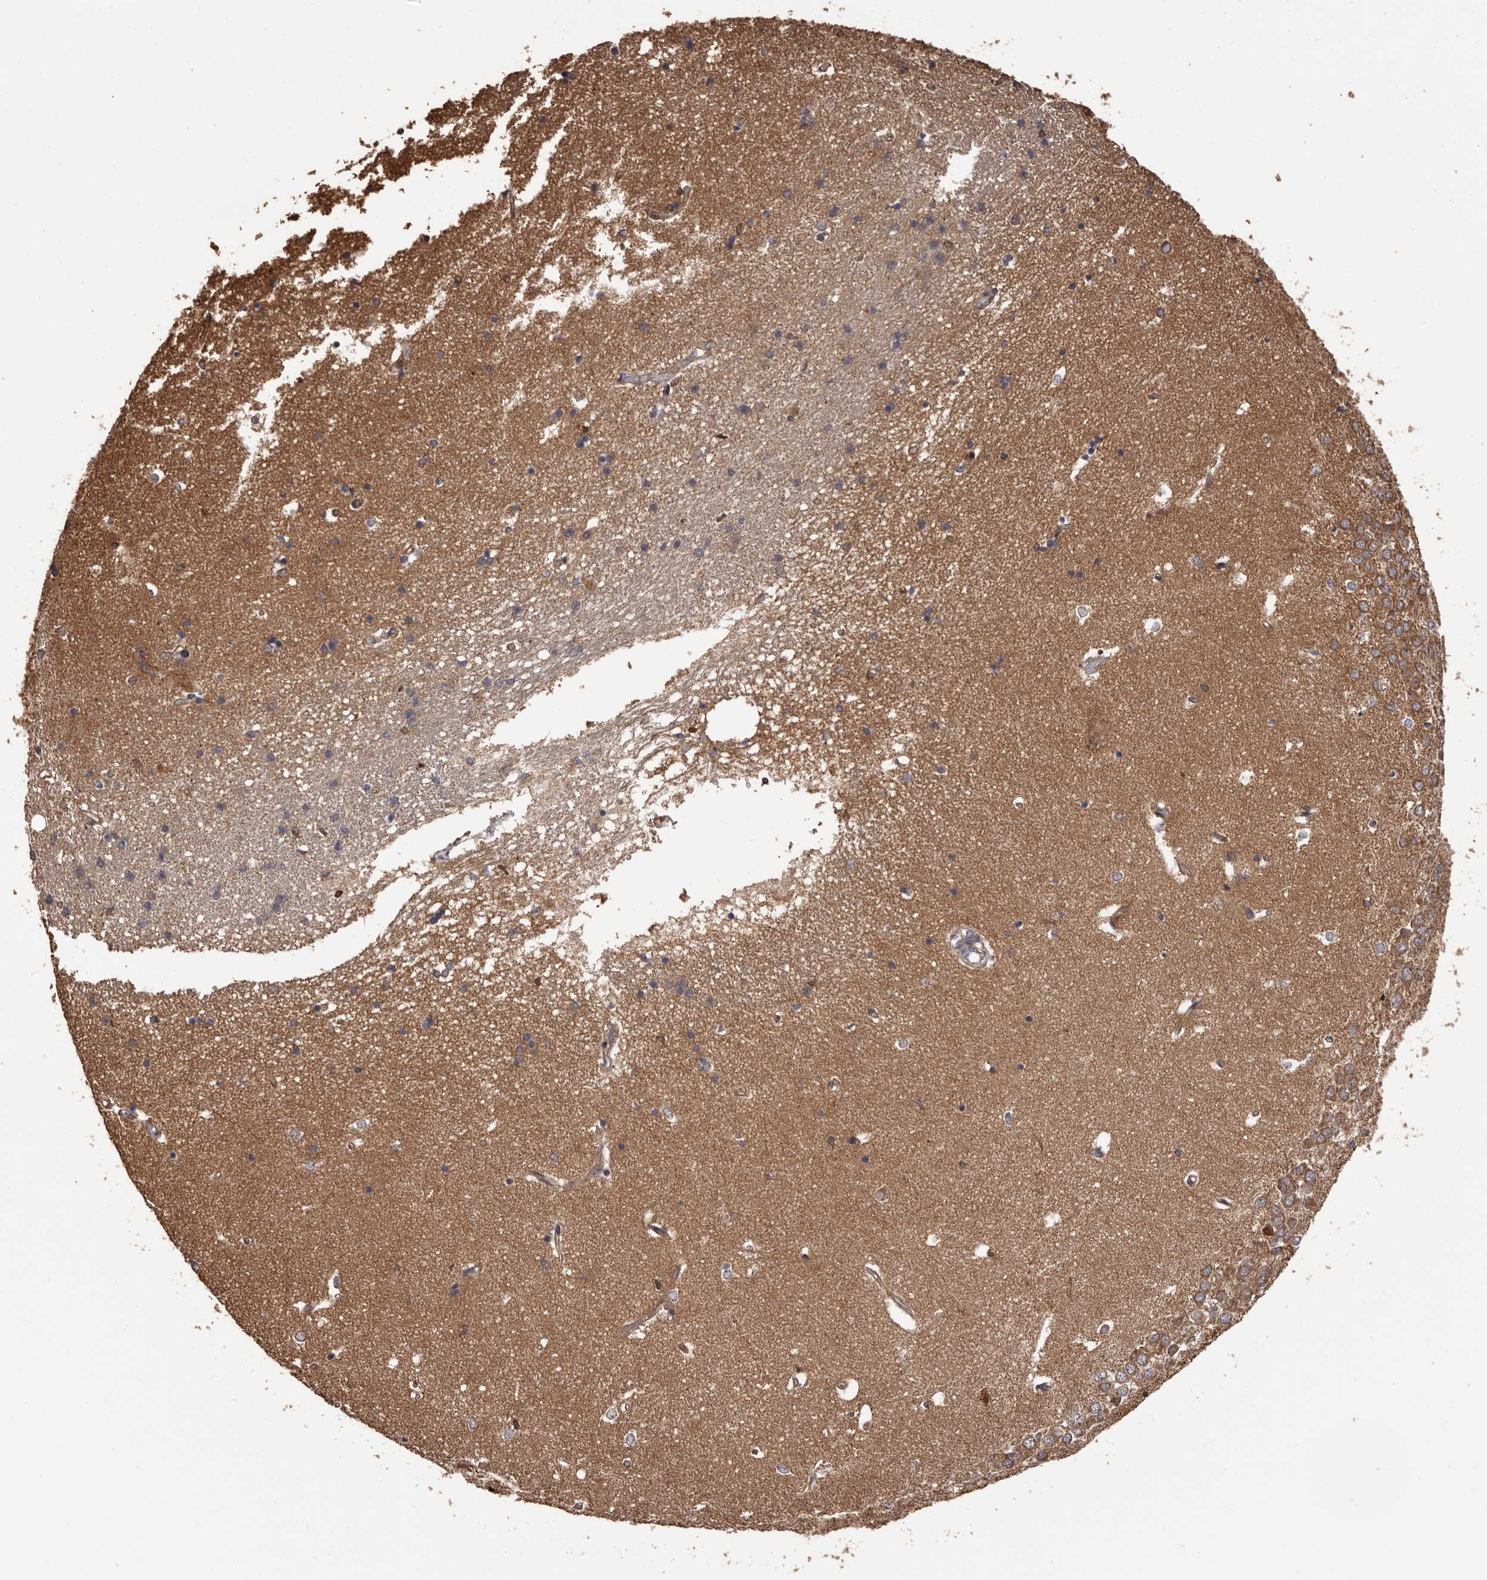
{"staining": {"intensity": "moderate", "quantity": "<25%", "location": "cytoplasmic/membranous"}, "tissue": "hippocampus", "cell_type": "Glial cells", "image_type": "normal", "snomed": [{"axis": "morphology", "description": "Normal tissue, NOS"}, {"axis": "topography", "description": "Hippocampus"}], "caption": "Immunohistochemical staining of normal hippocampus exhibits <25% levels of moderate cytoplasmic/membranous protein expression in about <25% of glial cells.", "gene": "ZCCHC7", "patient": {"sex": "male", "age": 45}}